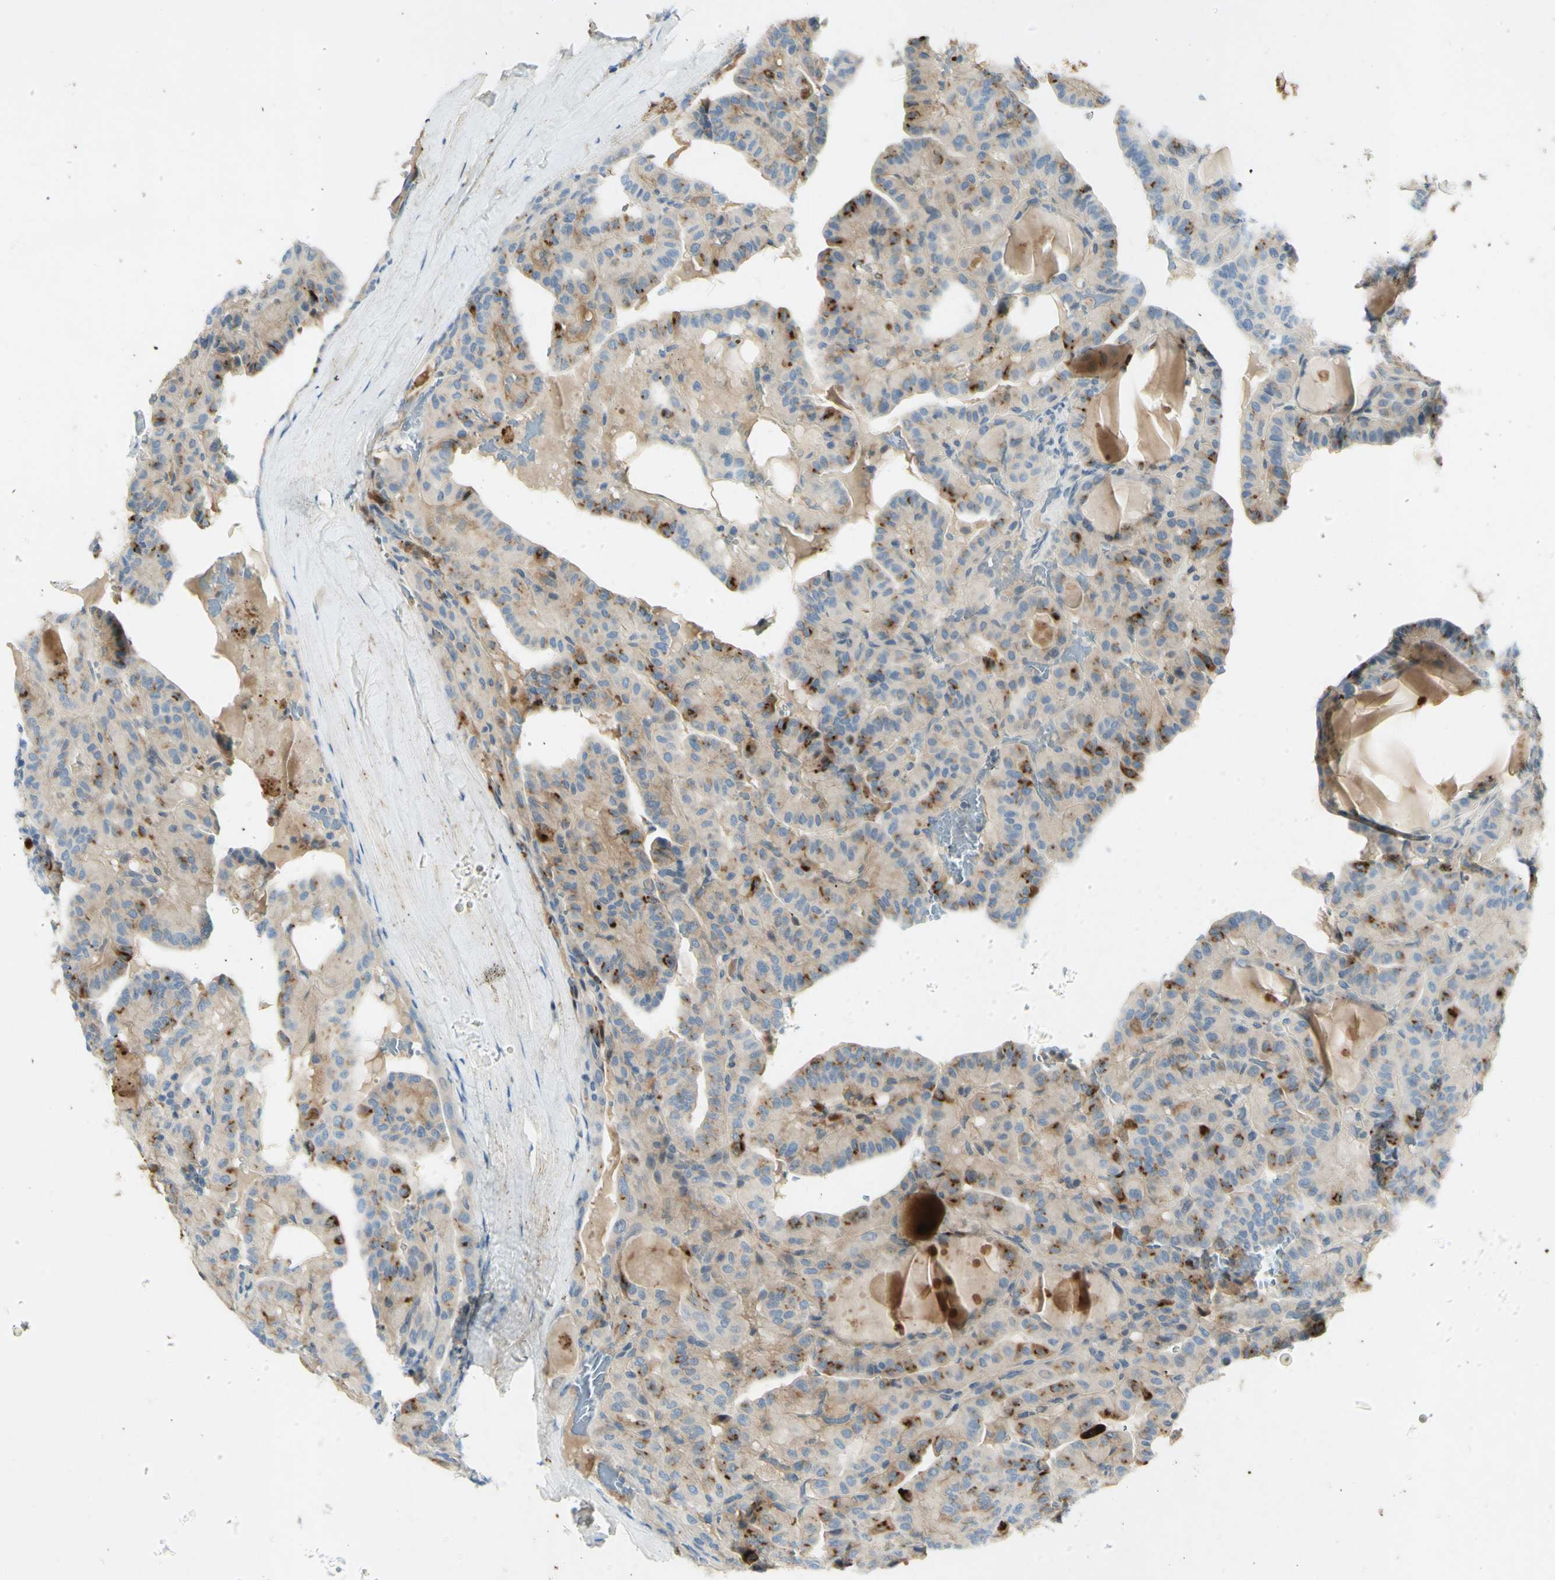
{"staining": {"intensity": "moderate", "quantity": "25%-75%", "location": "cytoplasmic/membranous"}, "tissue": "head and neck cancer", "cell_type": "Tumor cells", "image_type": "cancer", "snomed": [{"axis": "morphology", "description": "Squamous cell carcinoma, NOS"}, {"axis": "topography", "description": "Oral tissue"}, {"axis": "topography", "description": "Head-Neck"}], "caption": "A brown stain labels moderate cytoplasmic/membranous positivity of a protein in human head and neck squamous cell carcinoma tumor cells. Nuclei are stained in blue.", "gene": "GDF15", "patient": {"sex": "female", "age": 50}}